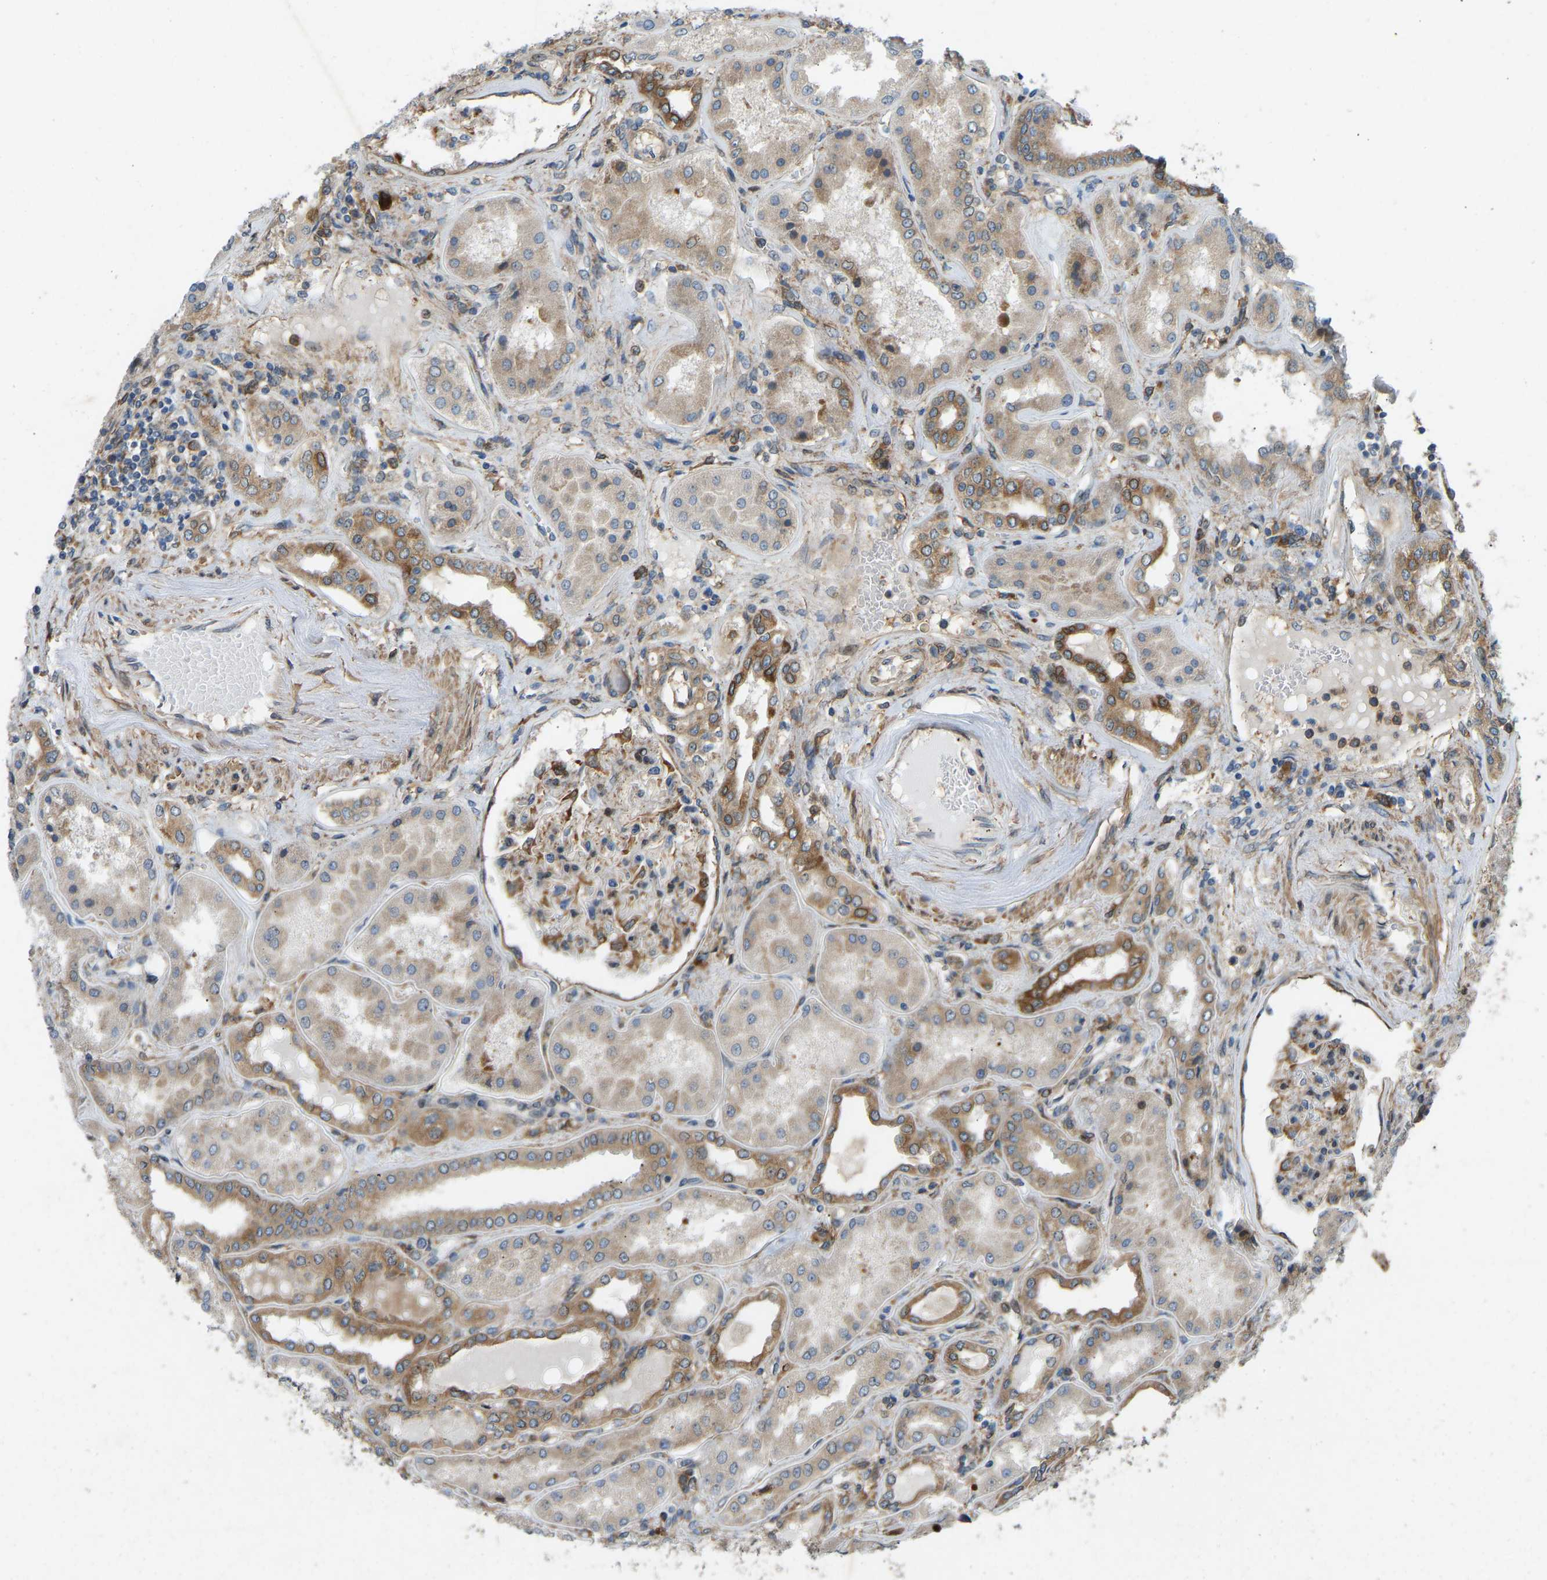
{"staining": {"intensity": "moderate", "quantity": "25%-75%", "location": "cytoplasmic/membranous"}, "tissue": "kidney", "cell_type": "Cells in glomeruli", "image_type": "normal", "snomed": [{"axis": "morphology", "description": "Normal tissue, NOS"}, {"axis": "topography", "description": "Kidney"}], "caption": "Brown immunohistochemical staining in normal human kidney reveals moderate cytoplasmic/membranous staining in about 25%-75% of cells in glomeruli. The protein is shown in brown color, while the nuclei are stained blue.", "gene": "OS9", "patient": {"sex": "female", "age": 56}}